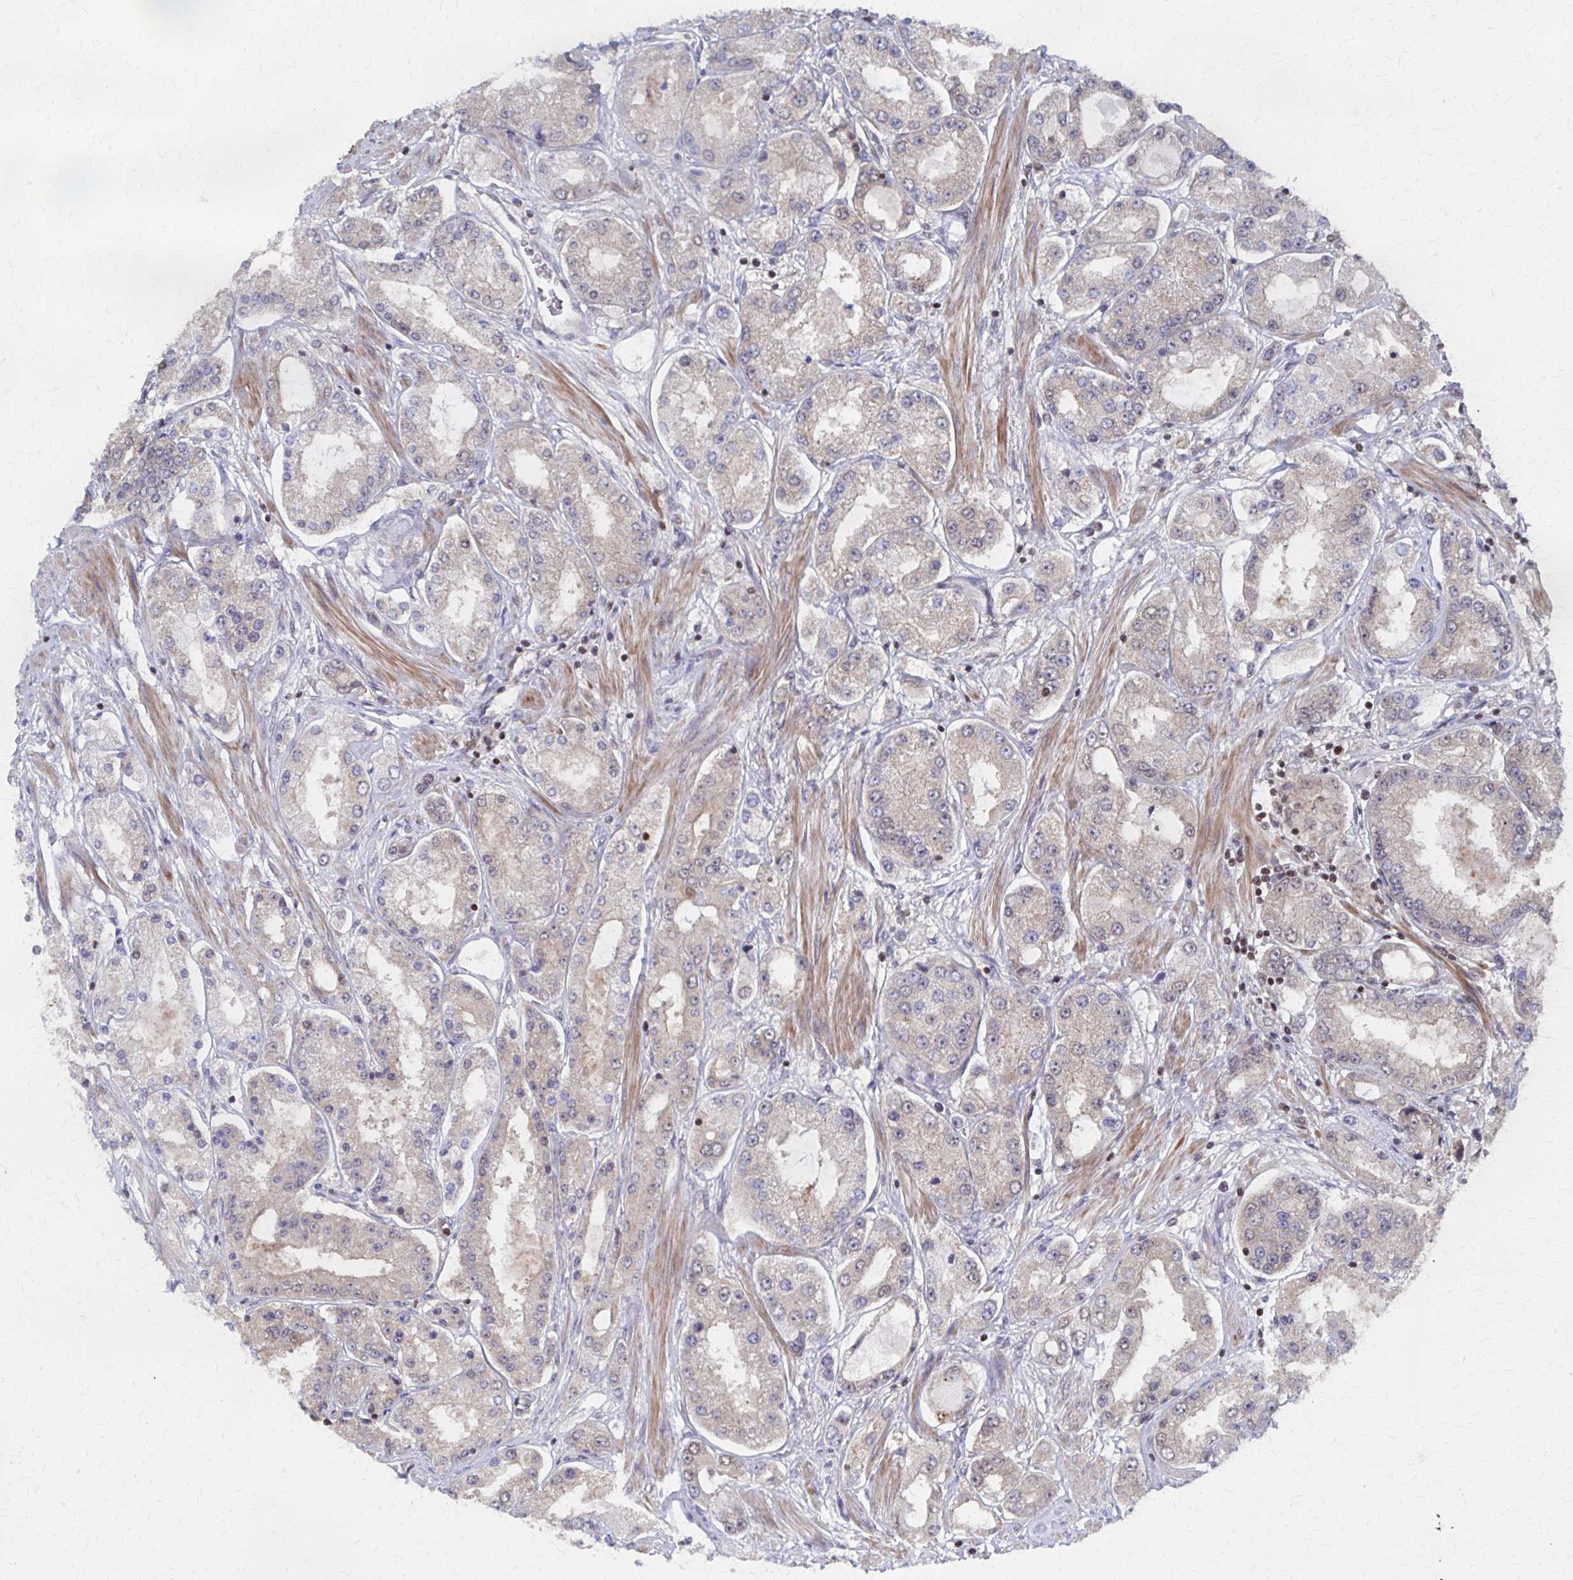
{"staining": {"intensity": "weak", "quantity": "25%-75%", "location": "cytoplasmic/membranous"}, "tissue": "prostate cancer", "cell_type": "Tumor cells", "image_type": "cancer", "snomed": [{"axis": "morphology", "description": "Adenocarcinoma, High grade"}, {"axis": "topography", "description": "Prostate"}], "caption": "Immunohistochemistry (DAB) staining of prostate adenocarcinoma (high-grade) displays weak cytoplasmic/membranous protein staining in about 25%-75% of tumor cells.", "gene": "GTF2B", "patient": {"sex": "male", "age": 69}}